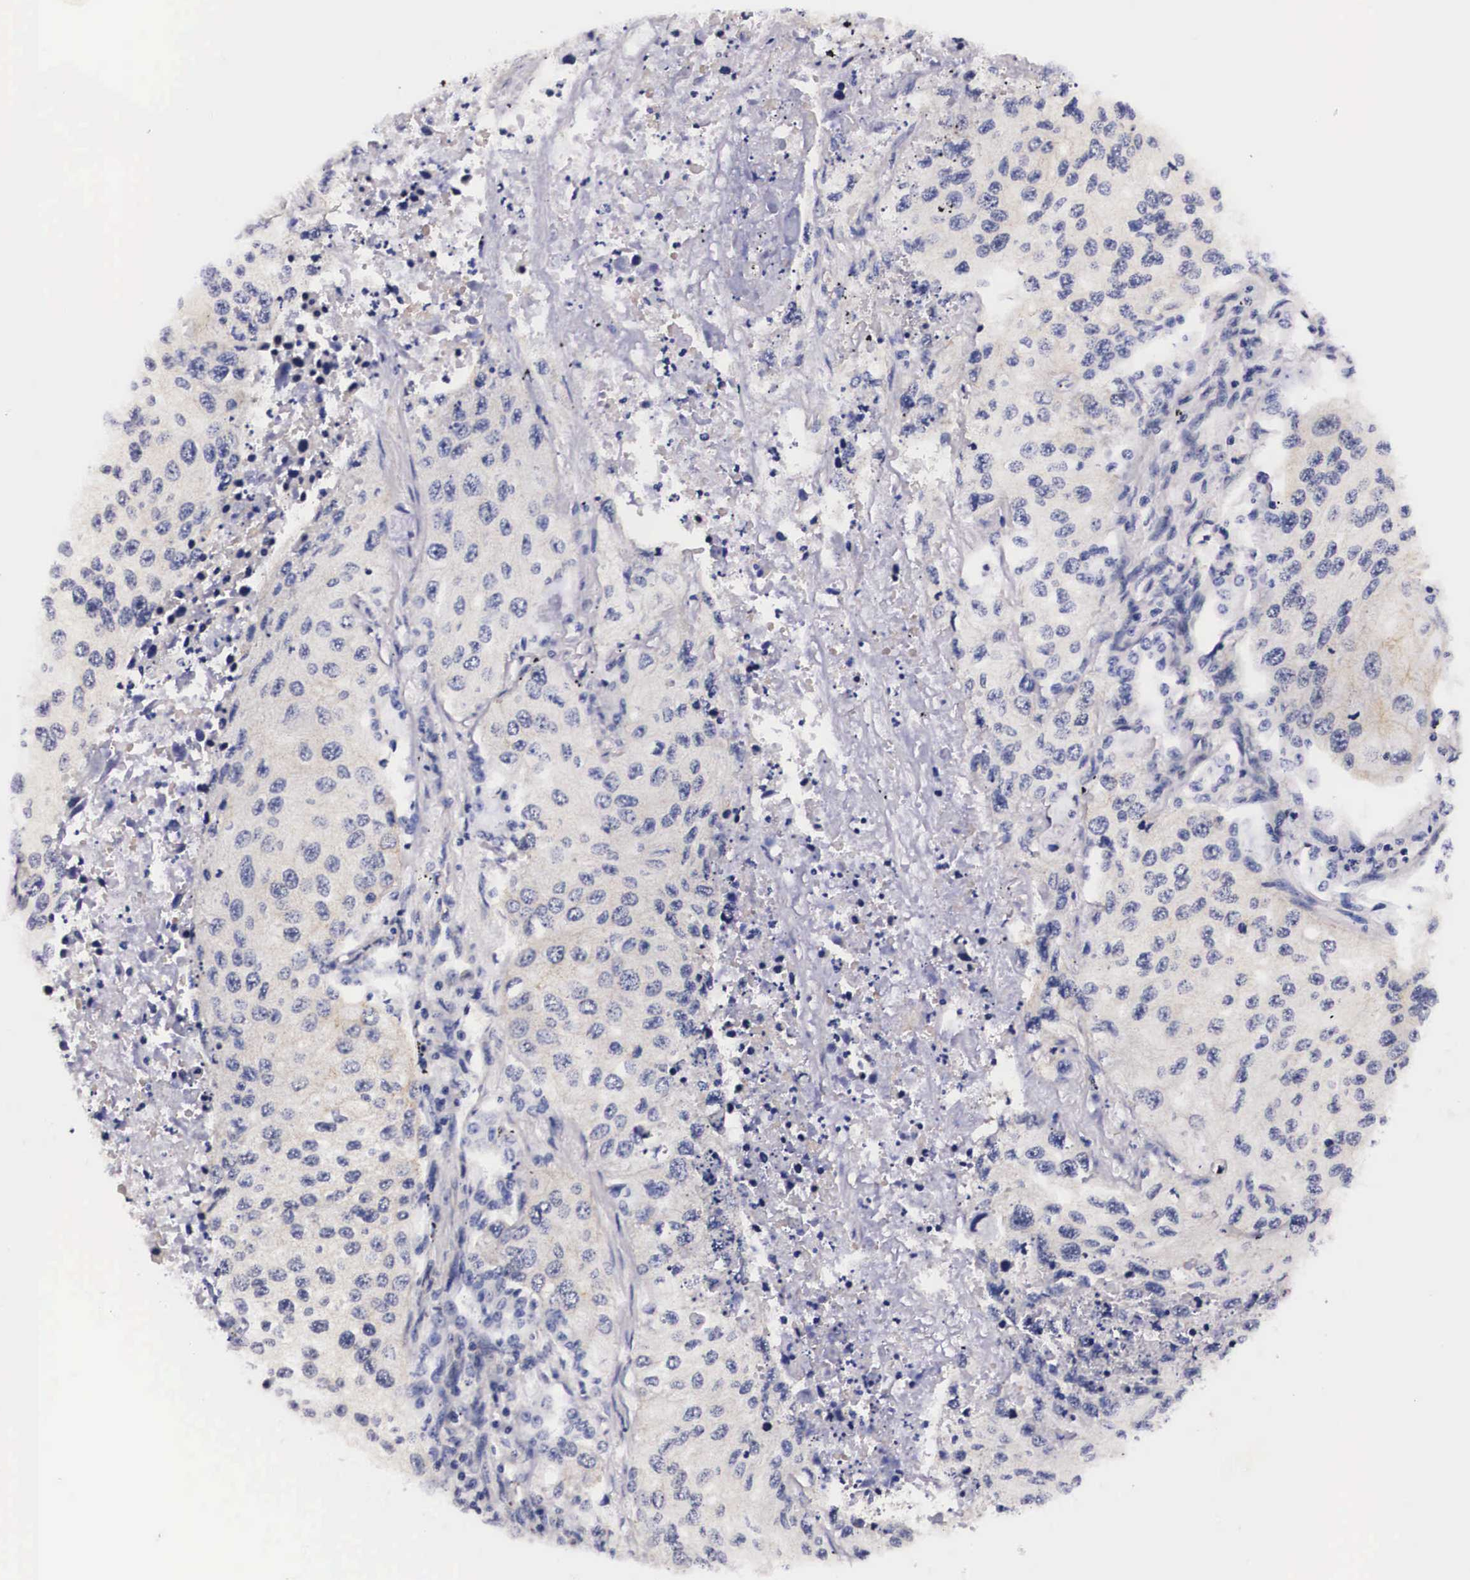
{"staining": {"intensity": "weak", "quantity": "<25%", "location": "cytoplasmic/membranous"}, "tissue": "lung cancer", "cell_type": "Tumor cells", "image_type": "cancer", "snomed": [{"axis": "morphology", "description": "Squamous cell carcinoma, NOS"}, {"axis": "topography", "description": "Lung"}], "caption": "This micrograph is of squamous cell carcinoma (lung) stained with IHC to label a protein in brown with the nuclei are counter-stained blue. There is no expression in tumor cells.", "gene": "PHETA2", "patient": {"sex": "male", "age": 75}}